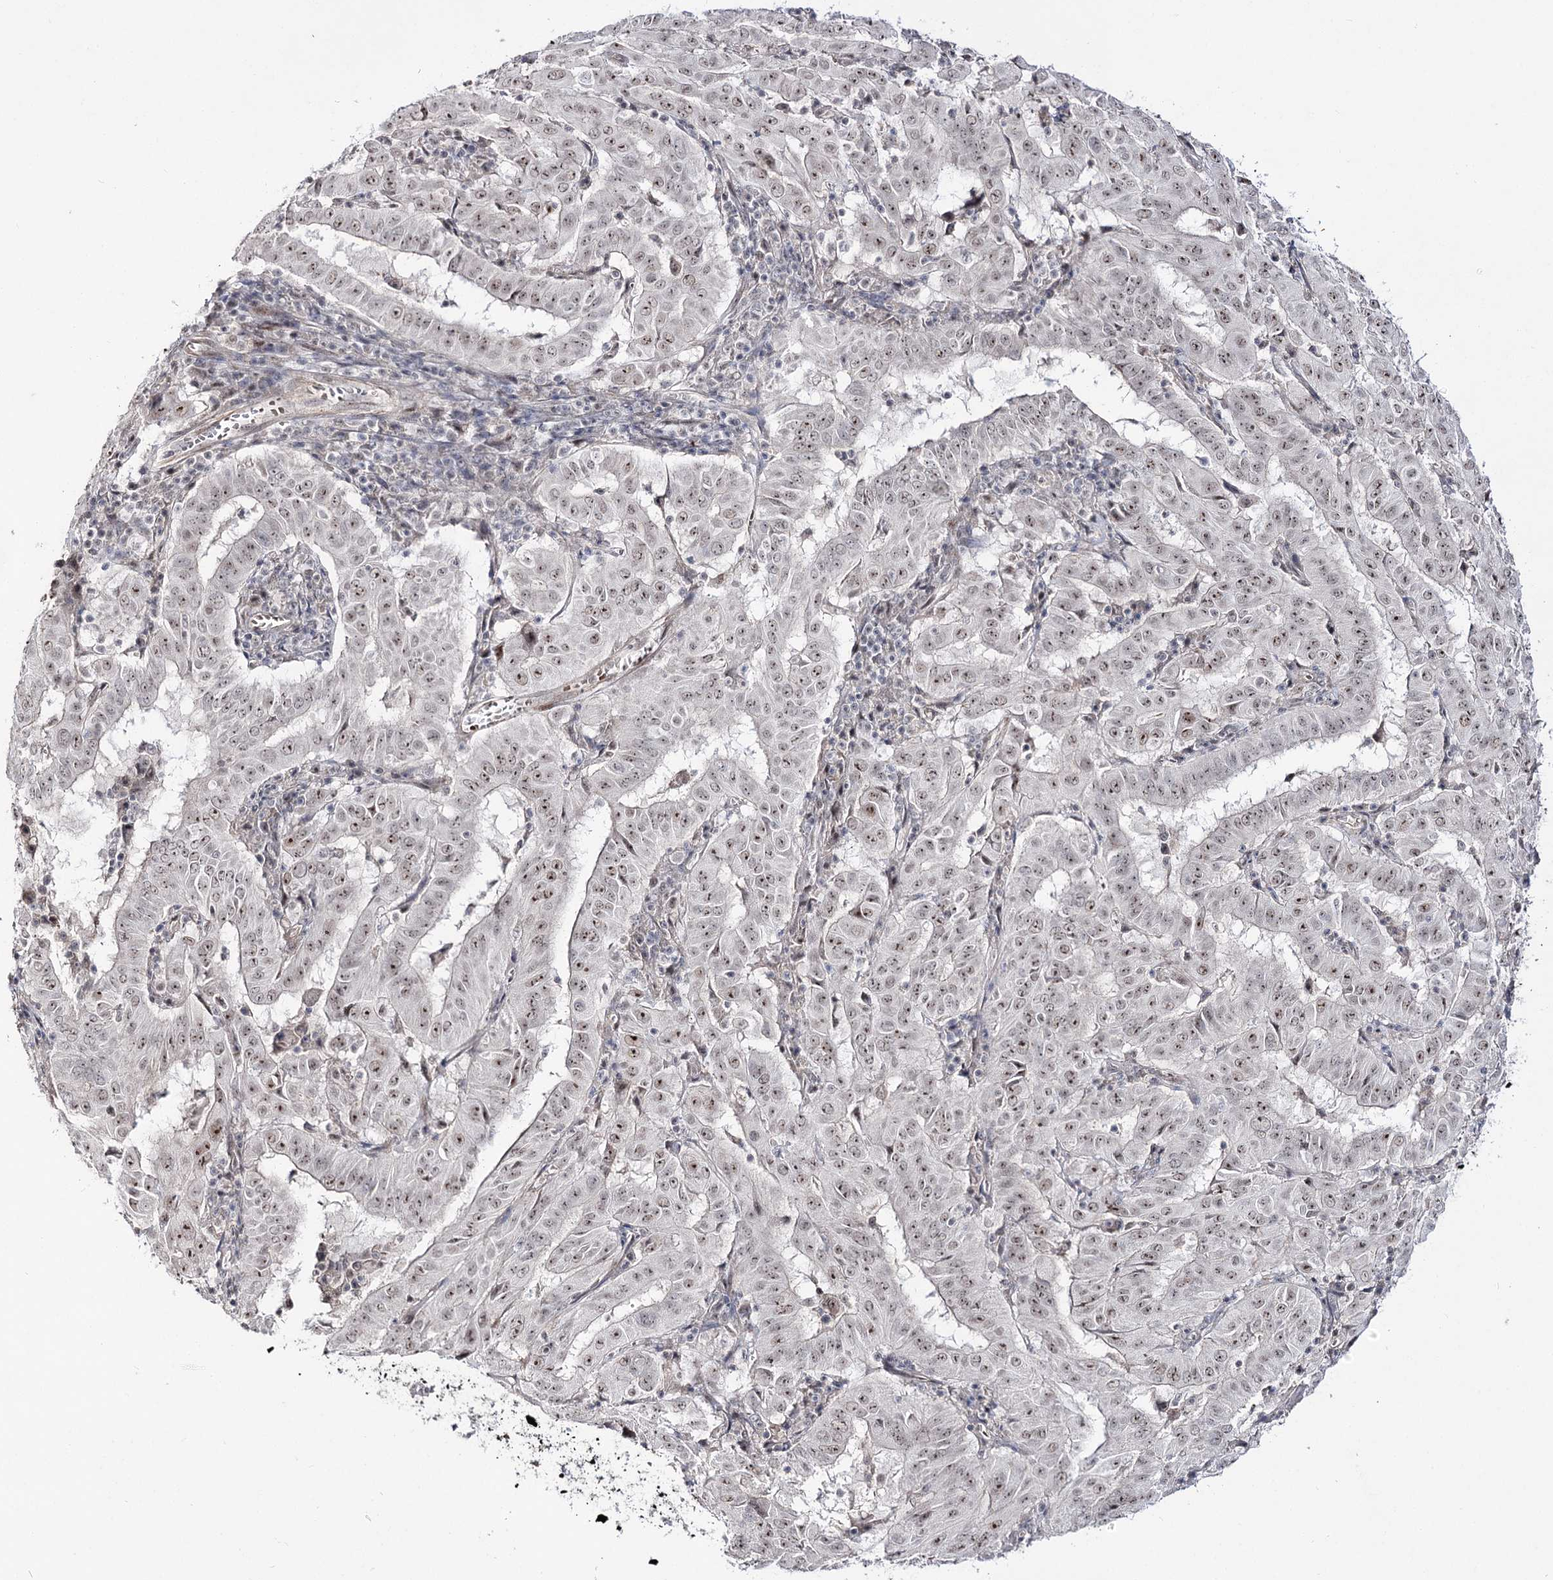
{"staining": {"intensity": "weak", "quantity": "25%-75%", "location": "nuclear"}, "tissue": "pancreatic cancer", "cell_type": "Tumor cells", "image_type": "cancer", "snomed": [{"axis": "morphology", "description": "Adenocarcinoma, NOS"}, {"axis": "topography", "description": "Pancreas"}], "caption": "Protein analysis of pancreatic cancer (adenocarcinoma) tissue demonstrates weak nuclear staining in approximately 25%-75% of tumor cells.", "gene": "RRP9", "patient": {"sex": "male", "age": 63}}